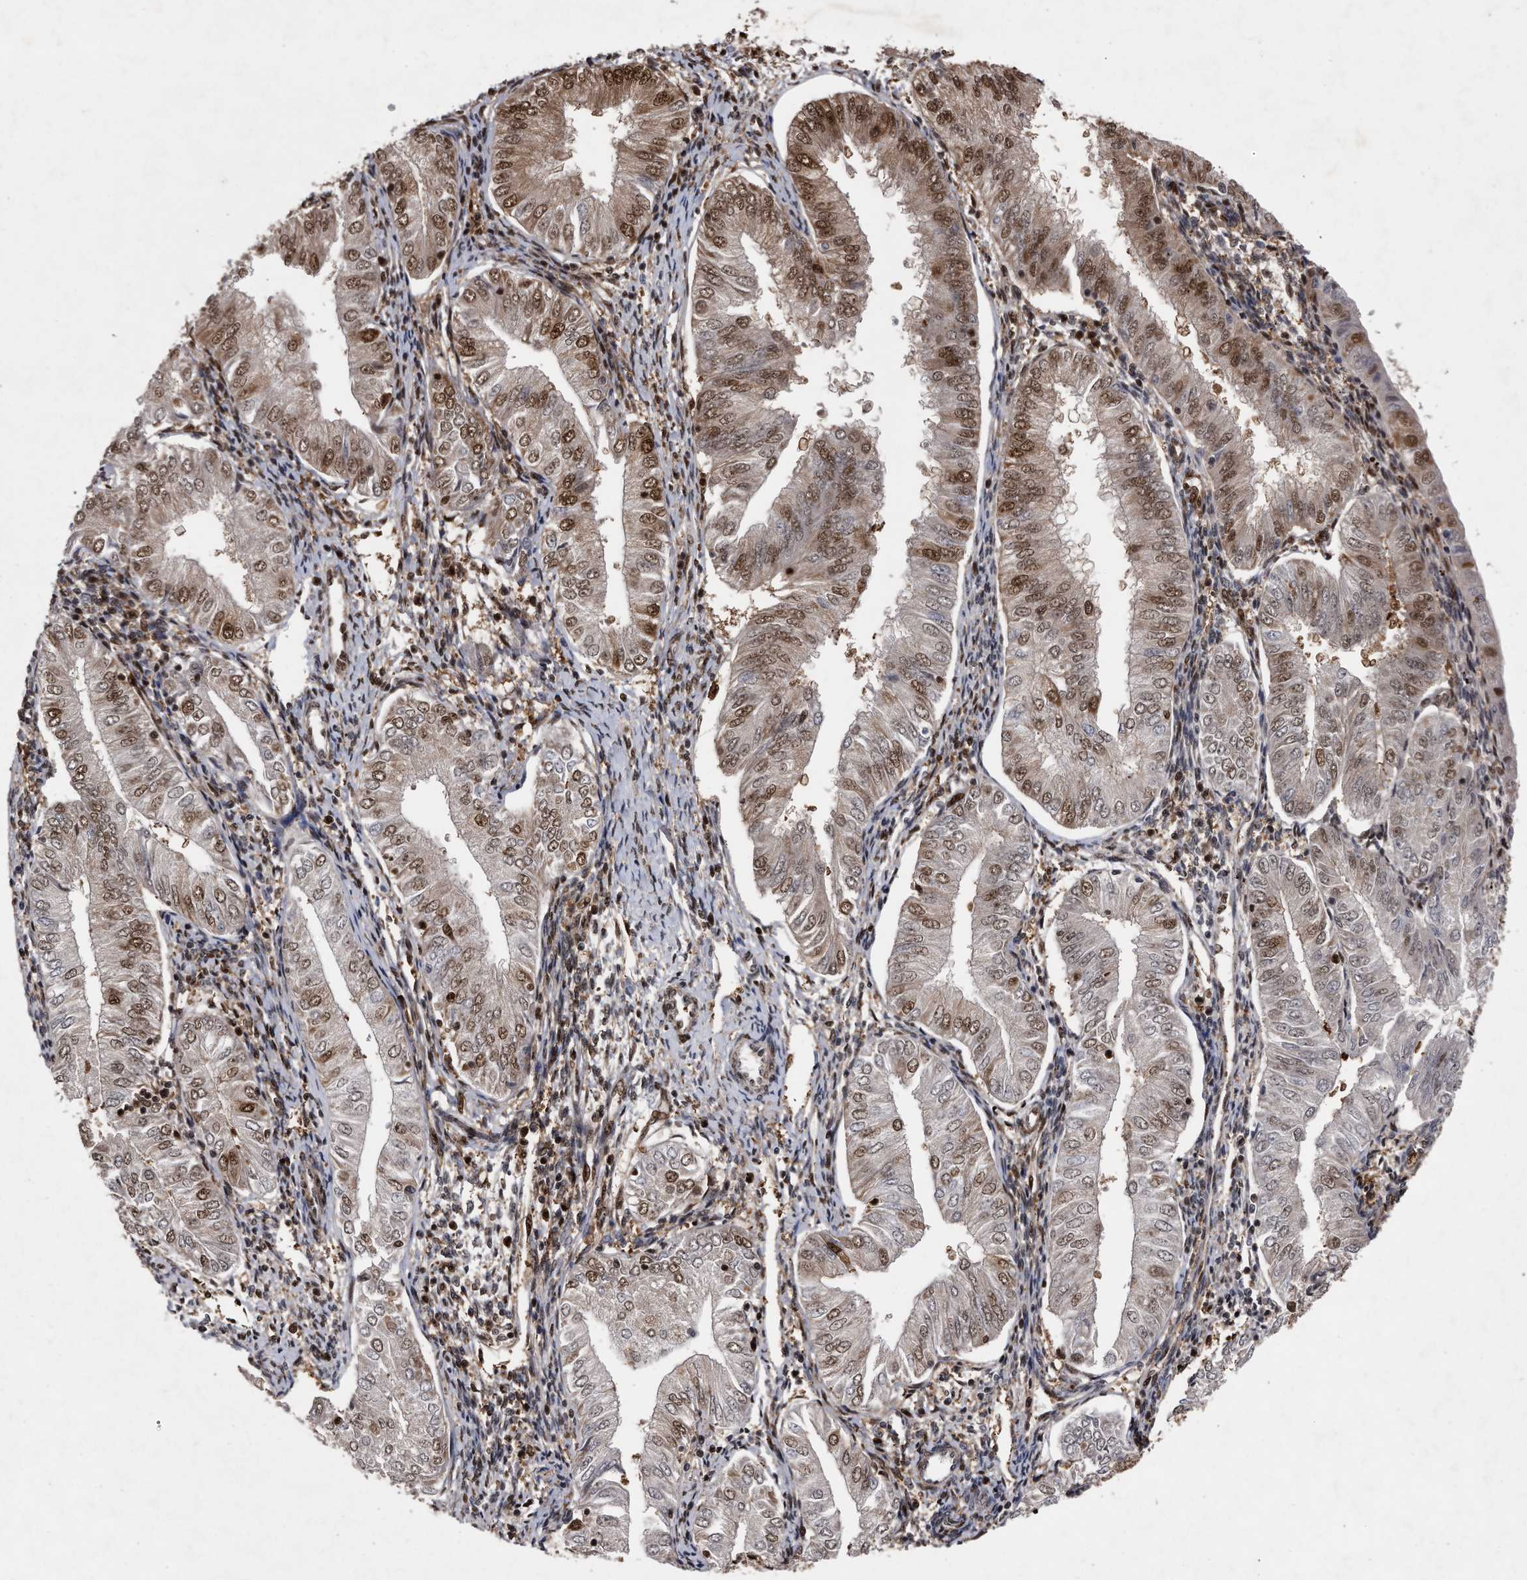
{"staining": {"intensity": "strong", "quantity": "25%-75%", "location": "cytoplasmic/membranous,nuclear"}, "tissue": "endometrial cancer", "cell_type": "Tumor cells", "image_type": "cancer", "snomed": [{"axis": "morphology", "description": "Adenocarcinoma, NOS"}, {"axis": "topography", "description": "Endometrium"}], "caption": "Strong cytoplasmic/membranous and nuclear positivity is appreciated in approximately 25%-75% of tumor cells in endometrial adenocarcinoma.", "gene": "RAD23B", "patient": {"sex": "female", "age": 53}}